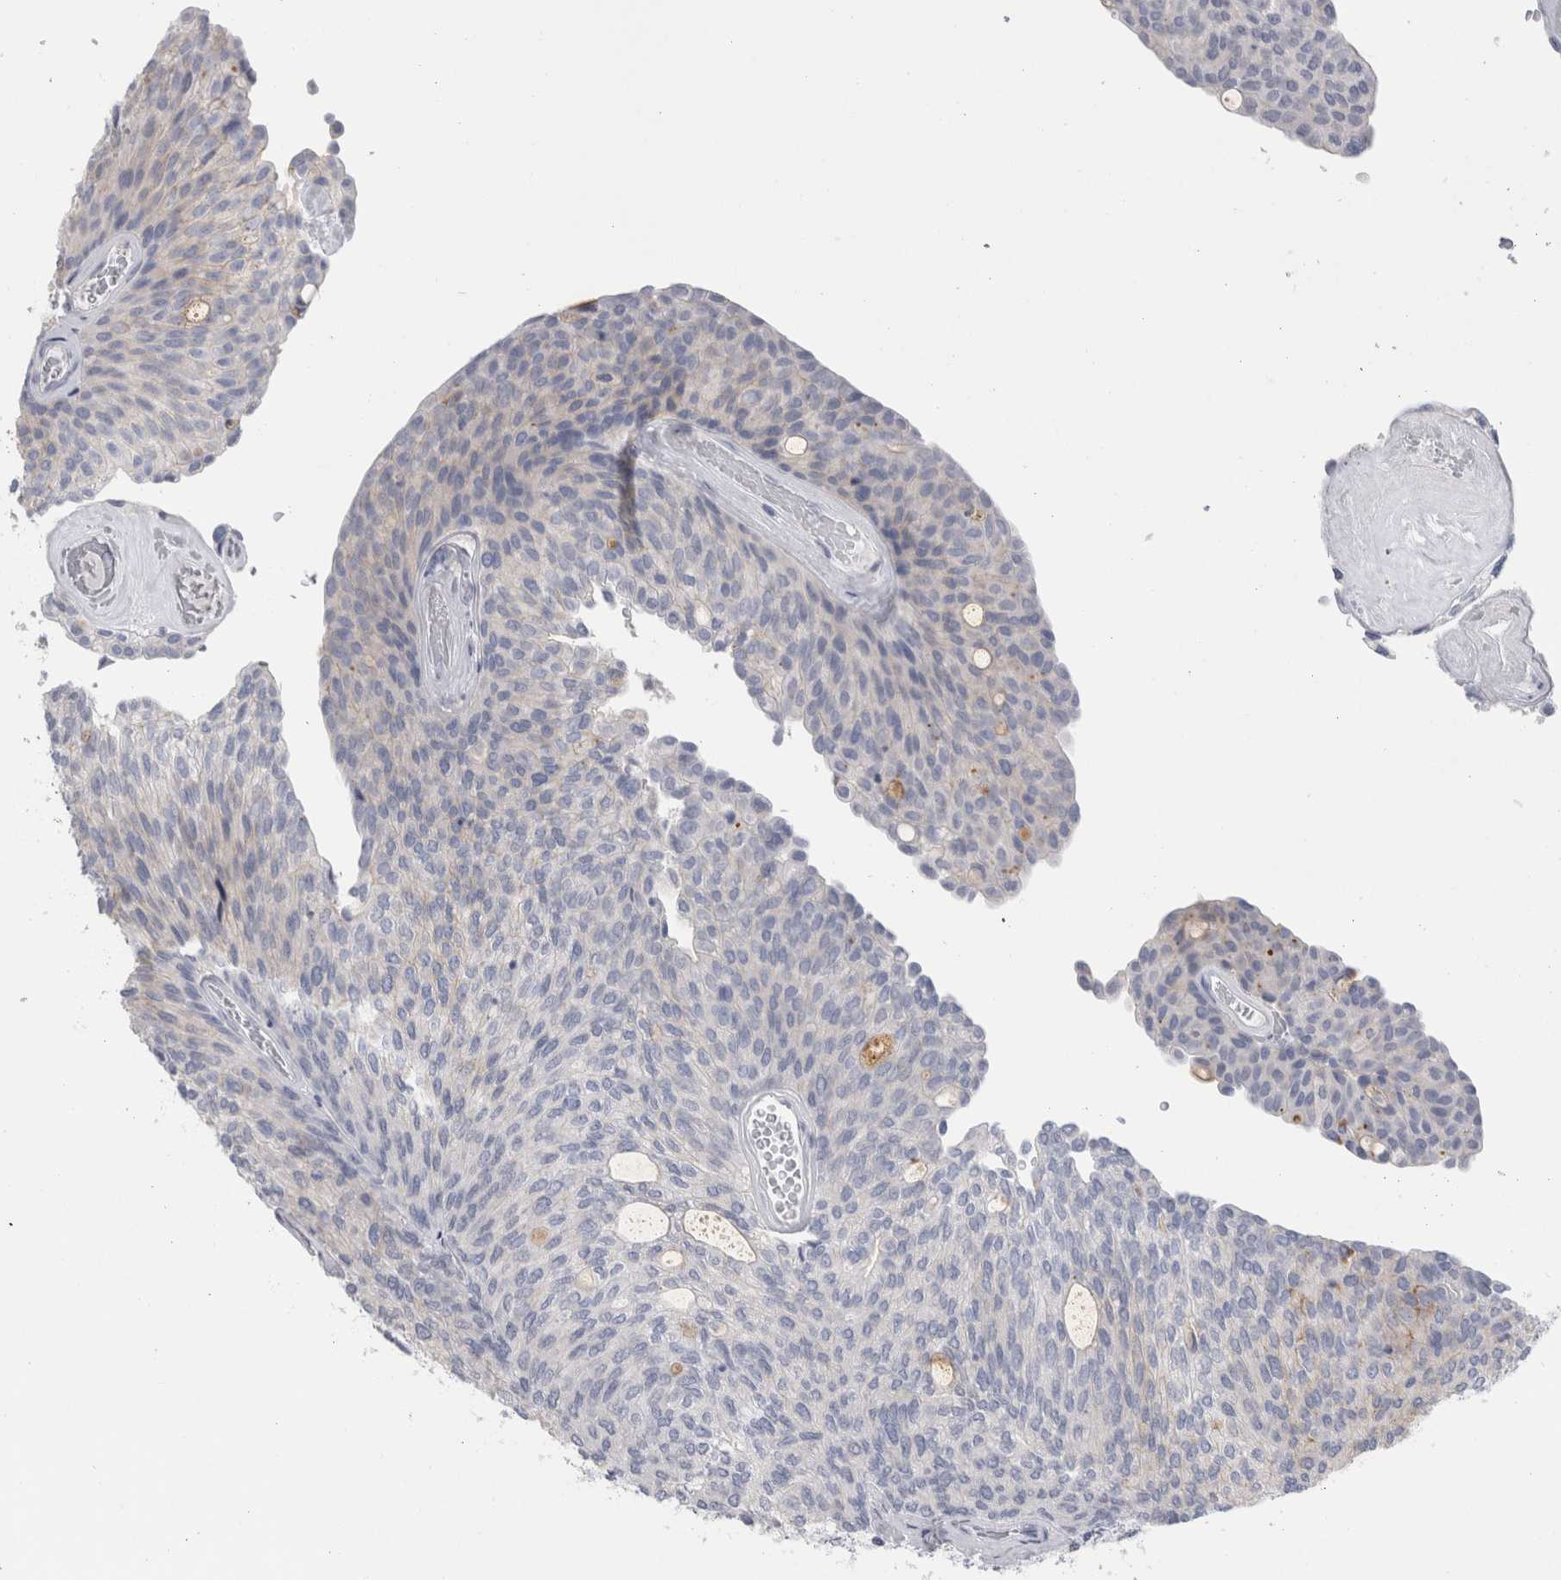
{"staining": {"intensity": "negative", "quantity": "none", "location": "none"}, "tissue": "urothelial cancer", "cell_type": "Tumor cells", "image_type": "cancer", "snomed": [{"axis": "morphology", "description": "Urothelial carcinoma, Low grade"}, {"axis": "topography", "description": "Urinary bladder"}], "caption": "The micrograph exhibits no staining of tumor cells in urothelial cancer.", "gene": "ANKFY1", "patient": {"sex": "female", "age": 79}}